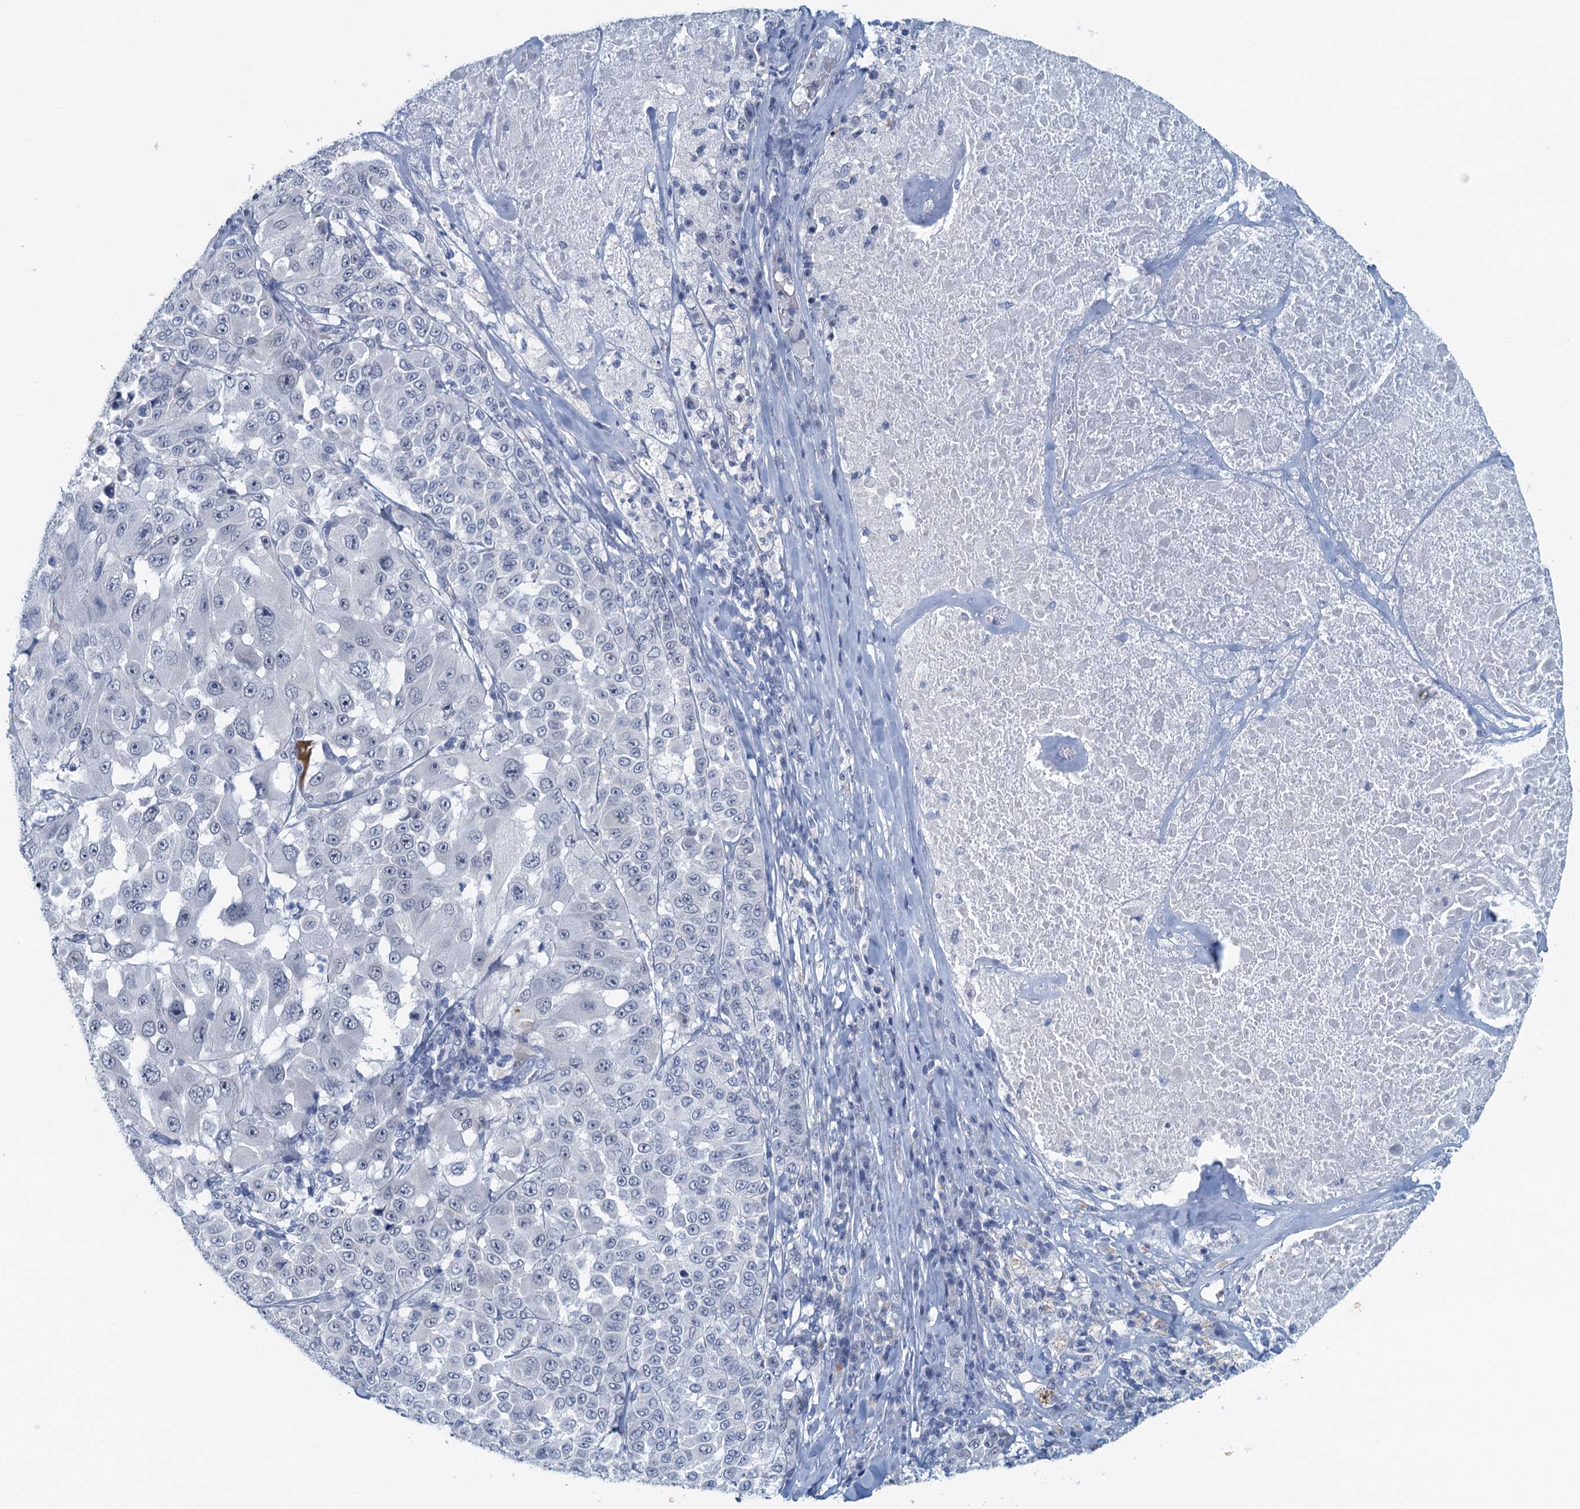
{"staining": {"intensity": "negative", "quantity": "none", "location": "none"}, "tissue": "melanoma", "cell_type": "Tumor cells", "image_type": "cancer", "snomed": [{"axis": "morphology", "description": "Malignant melanoma, Metastatic site"}, {"axis": "topography", "description": "Lymph node"}], "caption": "A micrograph of human malignant melanoma (metastatic site) is negative for staining in tumor cells. (DAB immunohistochemistry with hematoxylin counter stain).", "gene": "ENSG00000131152", "patient": {"sex": "male", "age": 62}}